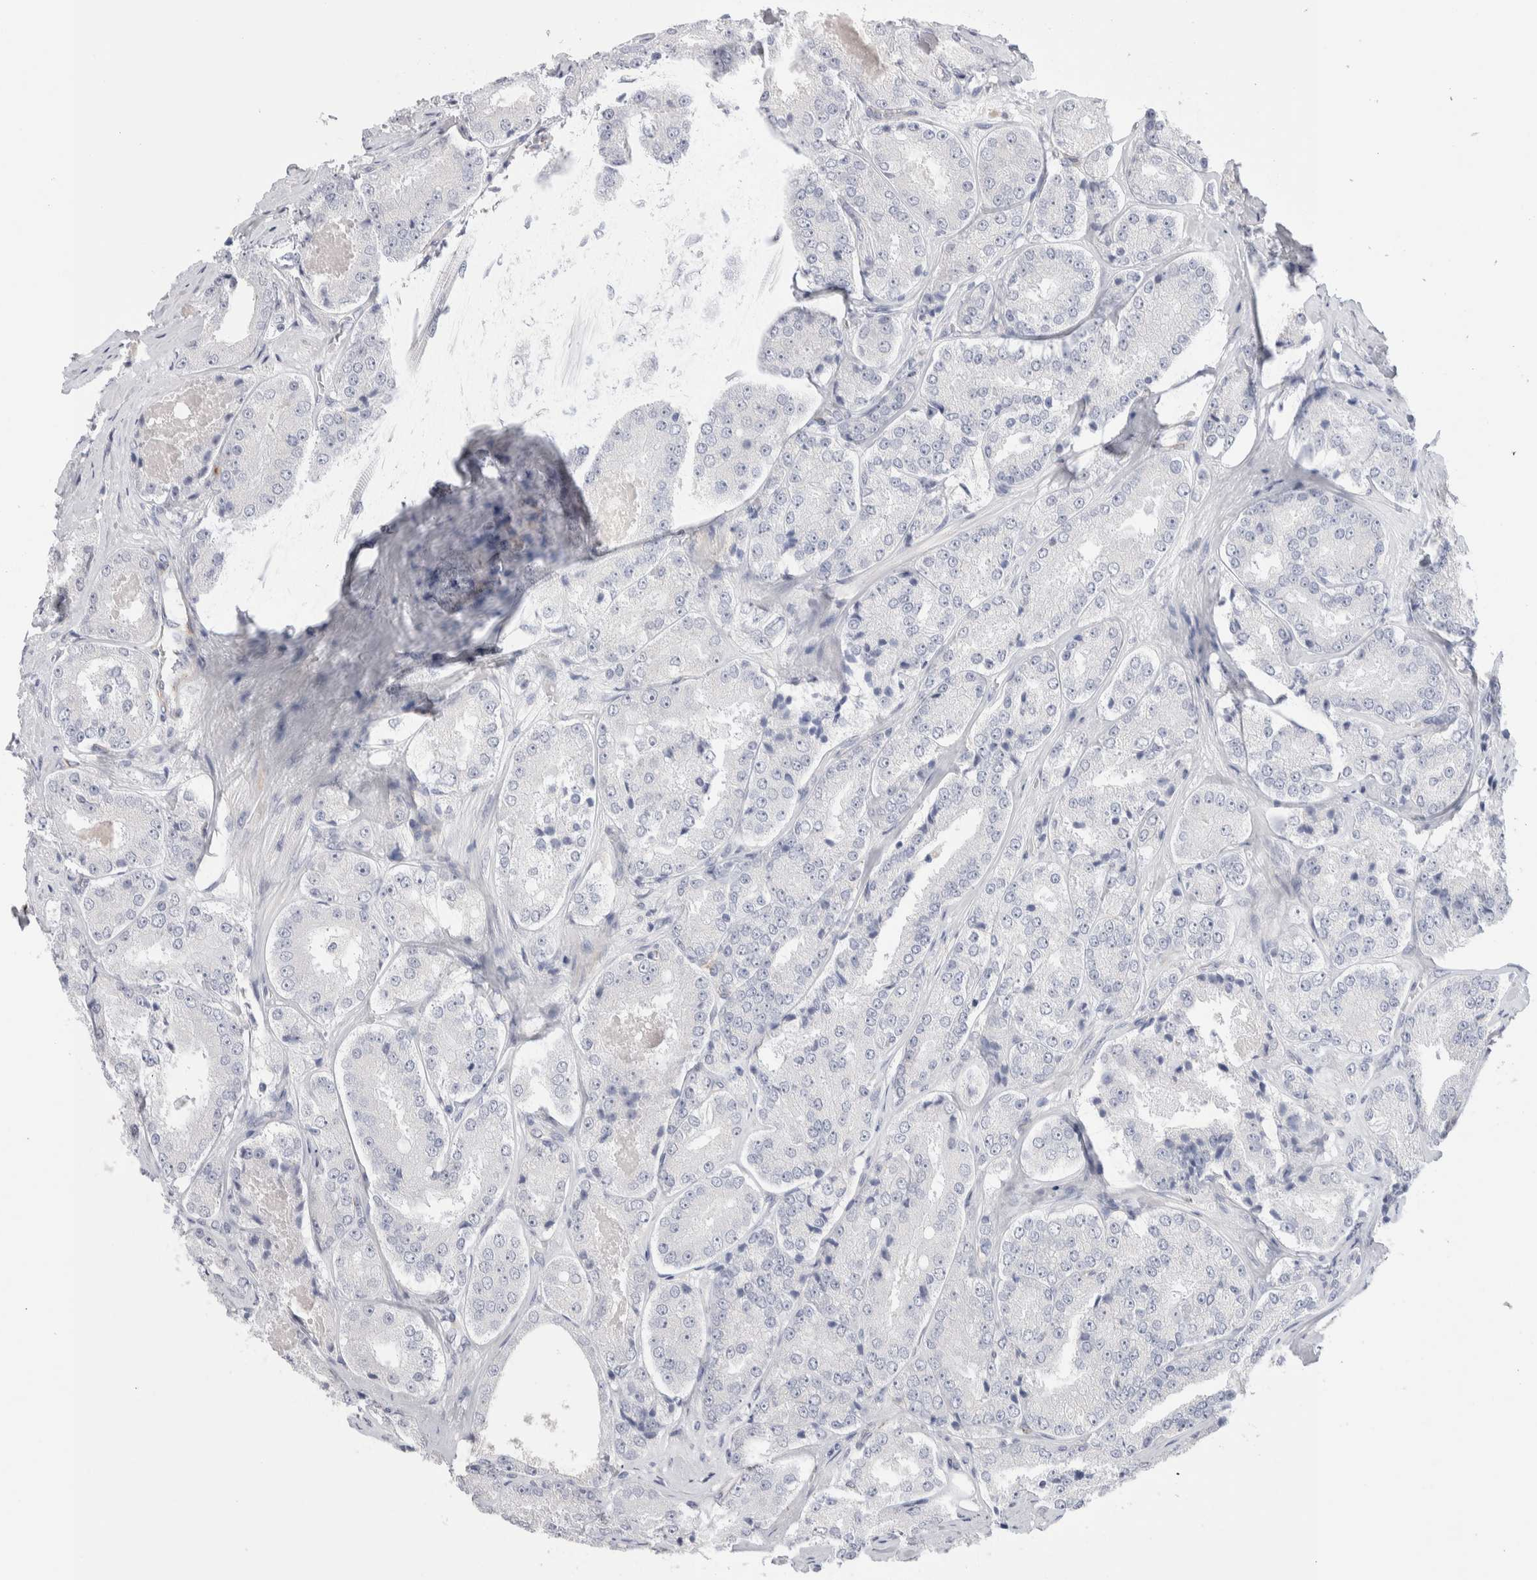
{"staining": {"intensity": "negative", "quantity": "none", "location": "none"}, "tissue": "prostate cancer", "cell_type": "Tumor cells", "image_type": "cancer", "snomed": [{"axis": "morphology", "description": "Adenocarcinoma, High grade"}, {"axis": "topography", "description": "Prostate"}], "caption": "Protein analysis of prostate cancer (adenocarcinoma (high-grade)) shows no significant expression in tumor cells.", "gene": "SEPTIN4", "patient": {"sex": "male", "age": 65}}